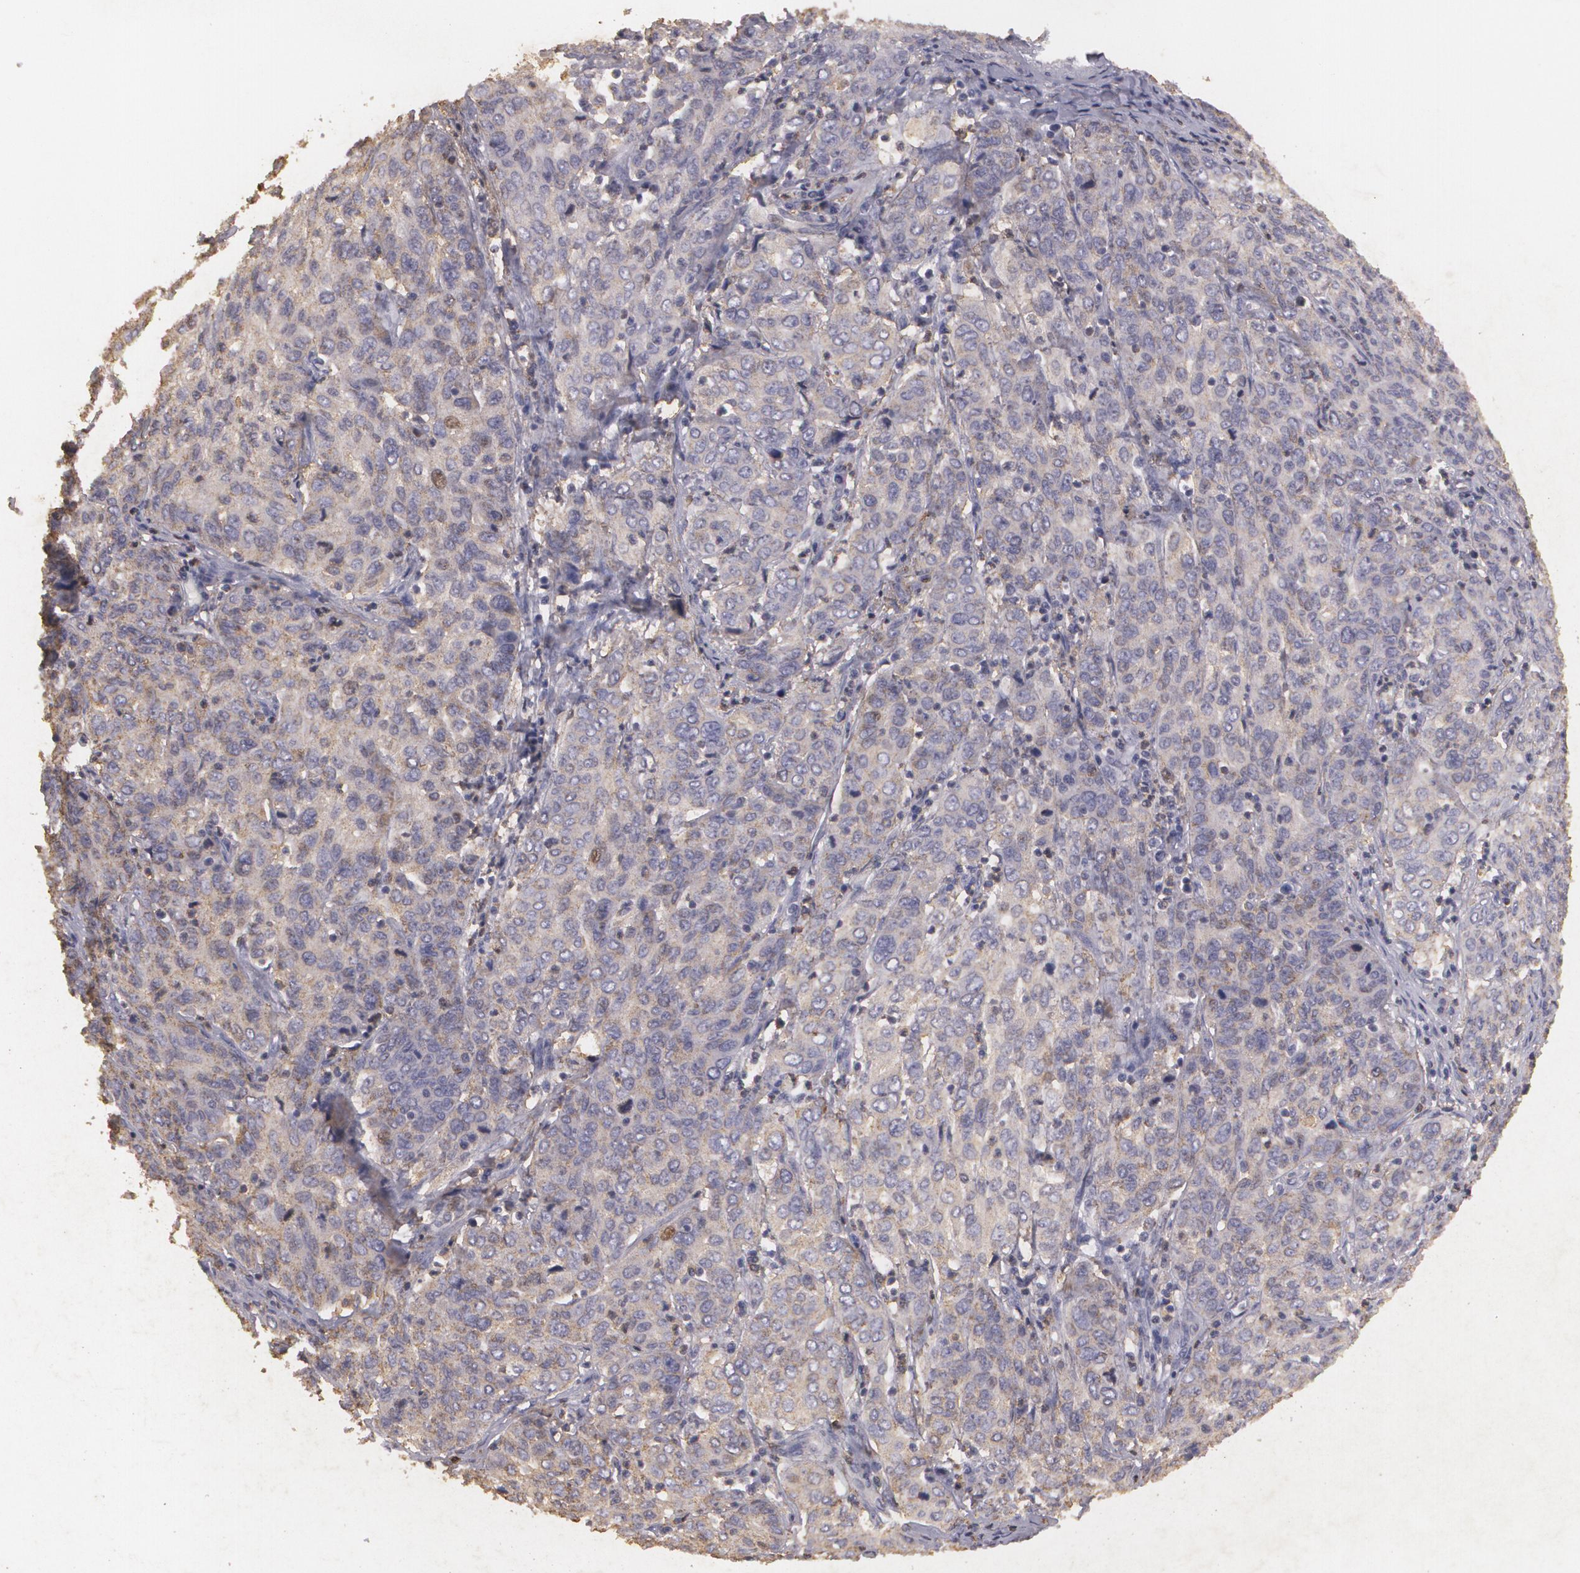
{"staining": {"intensity": "weak", "quantity": "25%-75%", "location": "cytoplasmic/membranous,nuclear"}, "tissue": "cervical cancer", "cell_type": "Tumor cells", "image_type": "cancer", "snomed": [{"axis": "morphology", "description": "Squamous cell carcinoma, NOS"}, {"axis": "topography", "description": "Cervix"}], "caption": "Approximately 25%-75% of tumor cells in cervical cancer show weak cytoplasmic/membranous and nuclear protein positivity as visualized by brown immunohistochemical staining.", "gene": "KCNA4", "patient": {"sex": "female", "age": 38}}